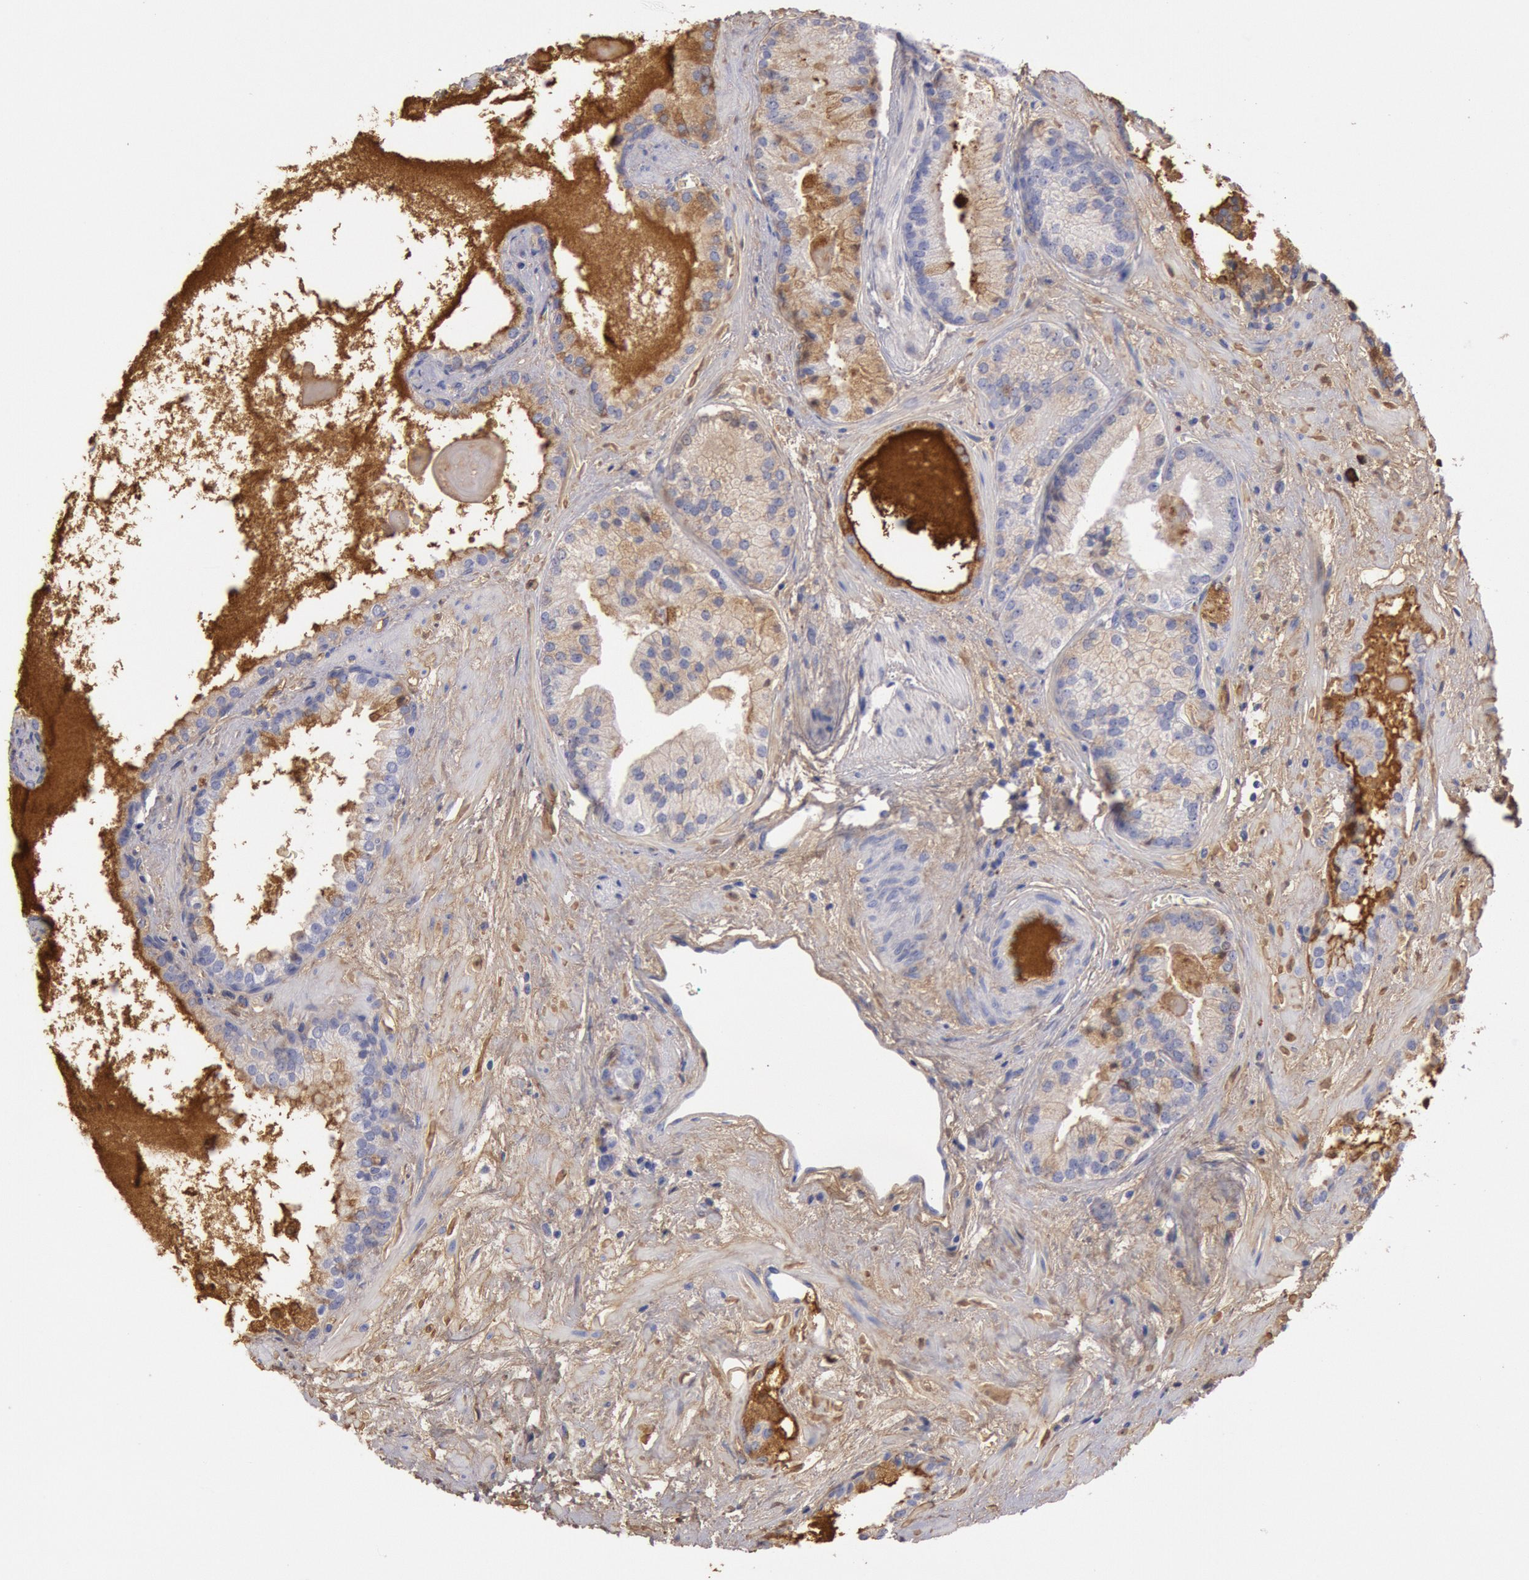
{"staining": {"intensity": "weak", "quantity": "25%-75%", "location": "cytoplasmic/membranous"}, "tissue": "prostate cancer", "cell_type": "Tumor cells", "image_type": "cancer", "snomed": [{"axis": "morphology", "description": "Adenocarcinoma, Medium grade"}, {"axis": "topography", "description": "Prostate"}], "caption": "DAB immunohistochemical staining of human adenocarcinoma (medium-grade) (prostate) exhibits weak cytoplasmic/membranous protein expression in approximately 25%-75% of tumor cells.", "gene": "IGHA1", "patient": {"sex": "male", "age": 70}}